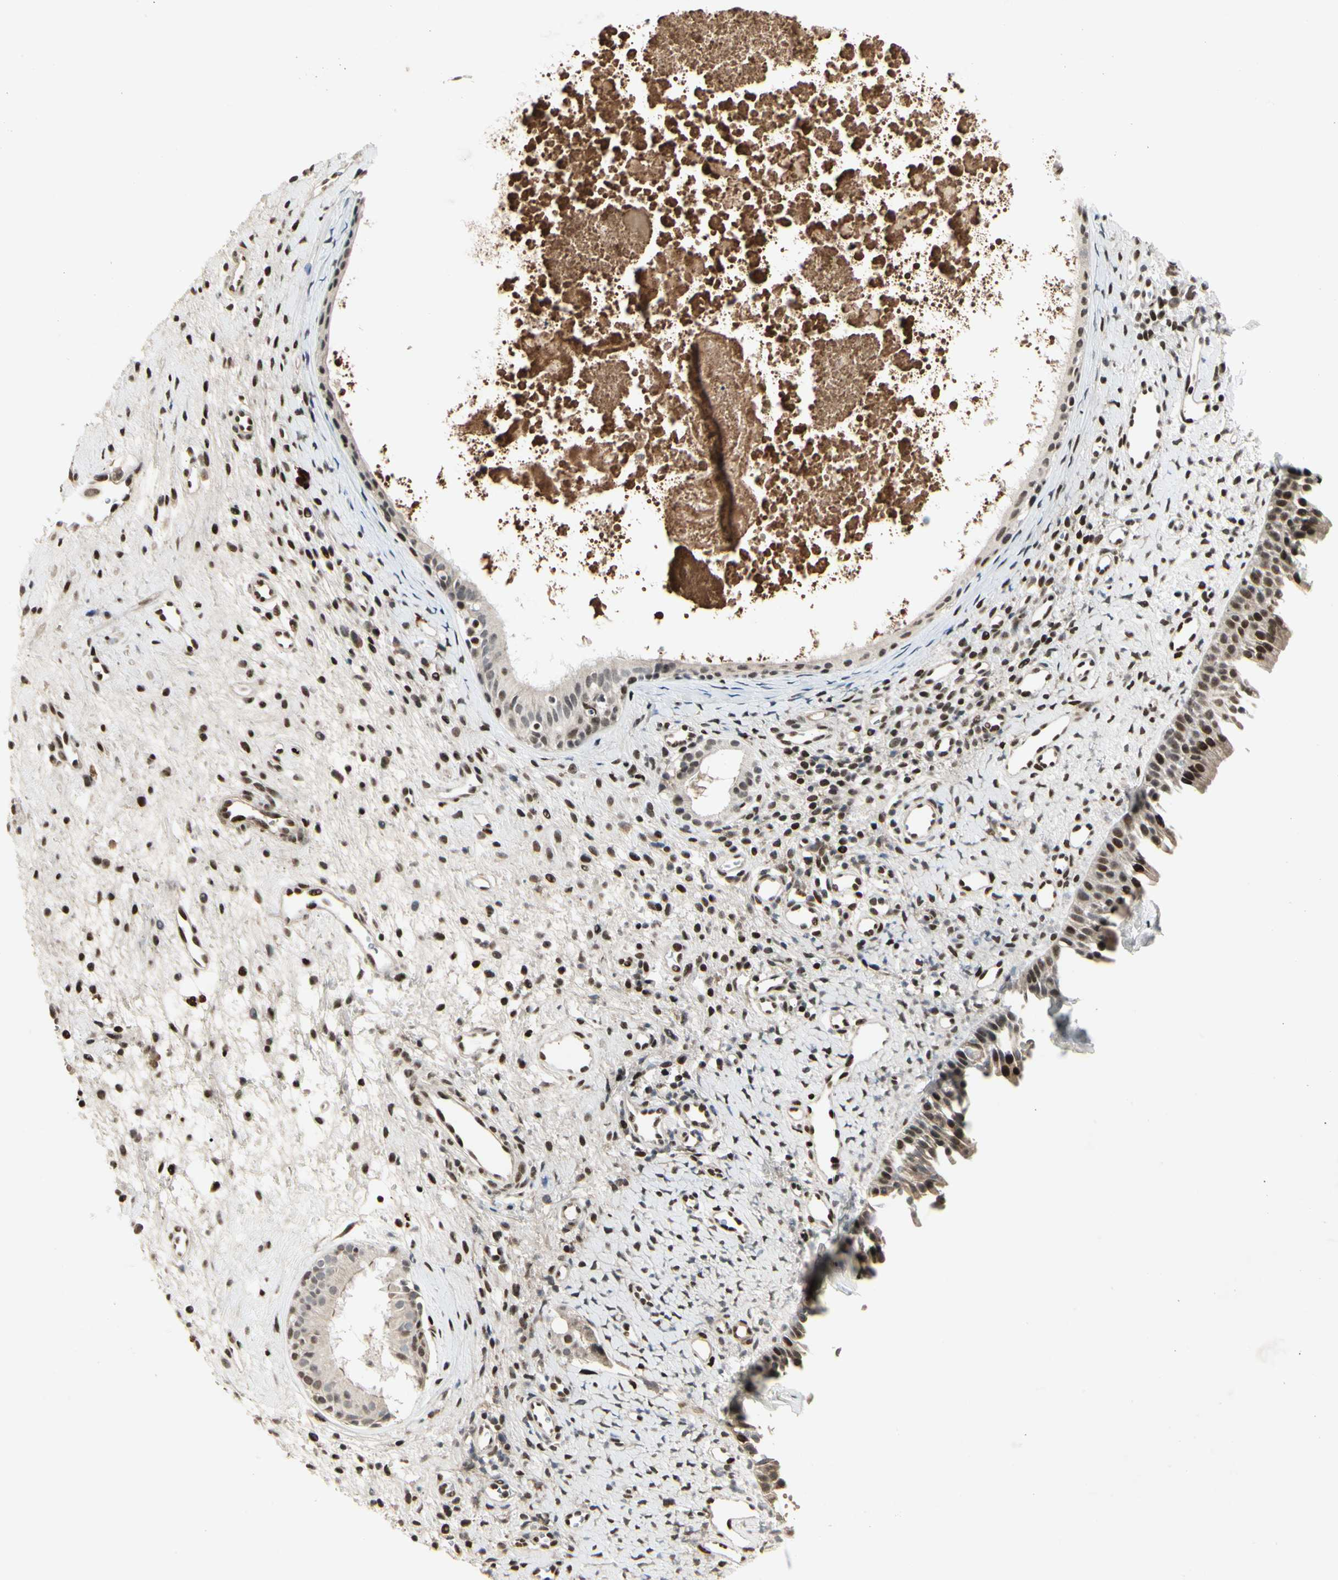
{"staining": {"intensity": "strong", "quantity": ">75%", "location": "nuclear"}, "tissue": "nasopharynx", "cell_type": "Respiratory epithelial cells", "image_type": "normal", "snomed": [{"axis": "morphology", "description": "Normal tissue, NOS"}, {"axis": "topography", "description": "Nasopharynx"}], "caption": "A micrograph of nasopharynx stained for a protein displays strong nuclear brown staining in respiratory epithelial cells. (DAB IHC with brightfield microscopy, high magnification).", "gene": "FOXJ2", "patient": {"sex": "male", "age": 22}}